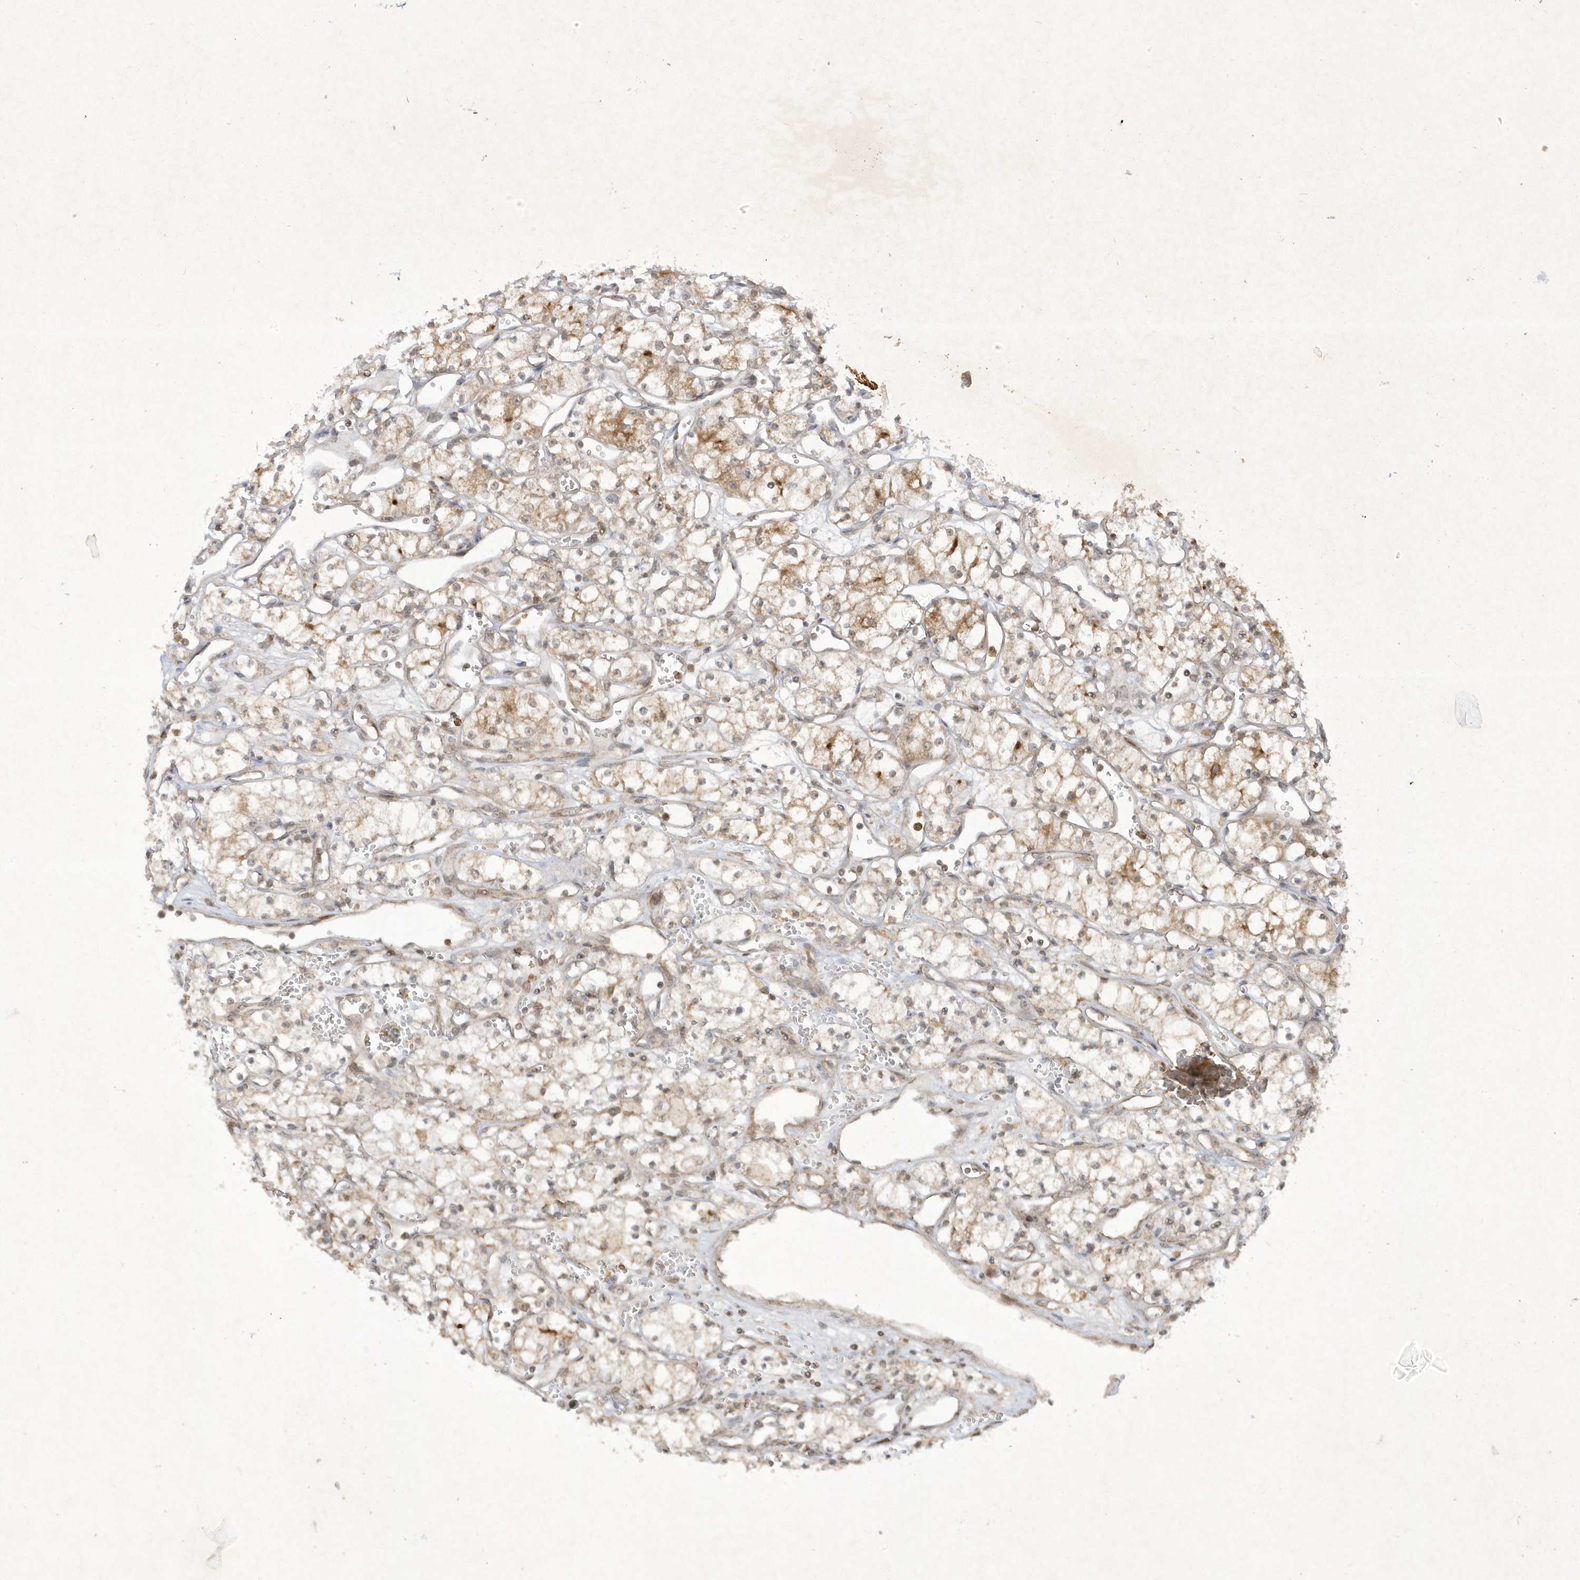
{"staining": {"intensity": "moderate", "quantity": "<25%", "location": "cytoplasmic/membranous"}, "tissue": "renal cancer", "cell_type": "Tumor cells", "image_type": "cancer", "snomed": [{"axis": "morphology", "description": "Adenocarcinoma, NOS"}, {"axis": "topography", "description": "Kidney"}], "caption": "This is an image of IHC staining of renal cancer, which shows moderate positivity in the cytoplasmic/membranous of tumor cells.", "gene": "ZNF213", "patient": {"sex": "male", "age": 59}}